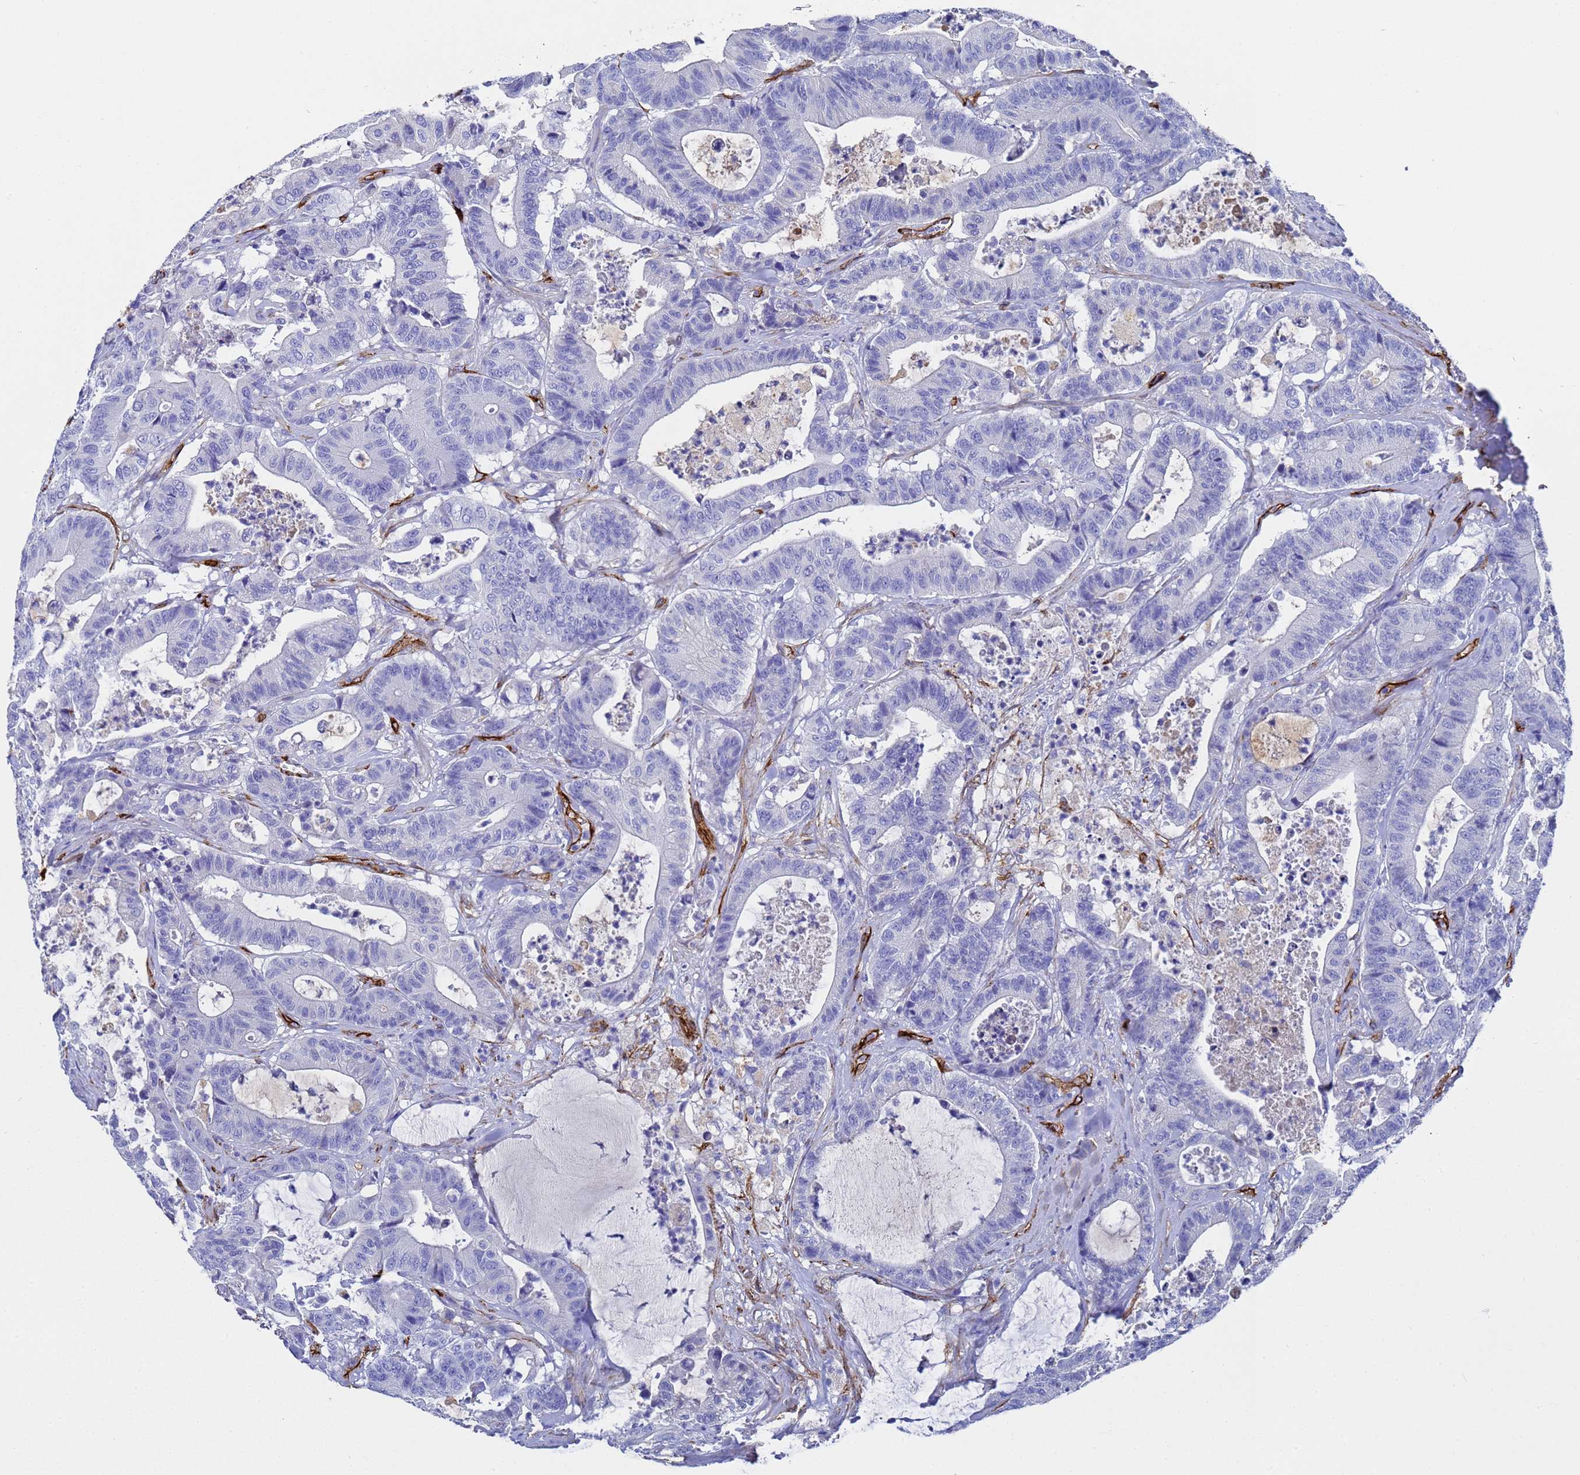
{"staining": {"intensity": "negative", "quantity": "none", "location": "none"}, "tissue": "colorectal cancer", "cell_type": "Tumor cells", "image_type": "cancer", "snomed": [{"axis": "morphology", "description": "Adenocarcinoma, NOS"}, {"axis": "topography", "description": "Colon"}], "caption": "Protein analysis of colorectal cancer demonstrates no significant staining in tumor cells.", "gene": "ADIPOQ", "patient": {"sex": "female", "age": 84}}